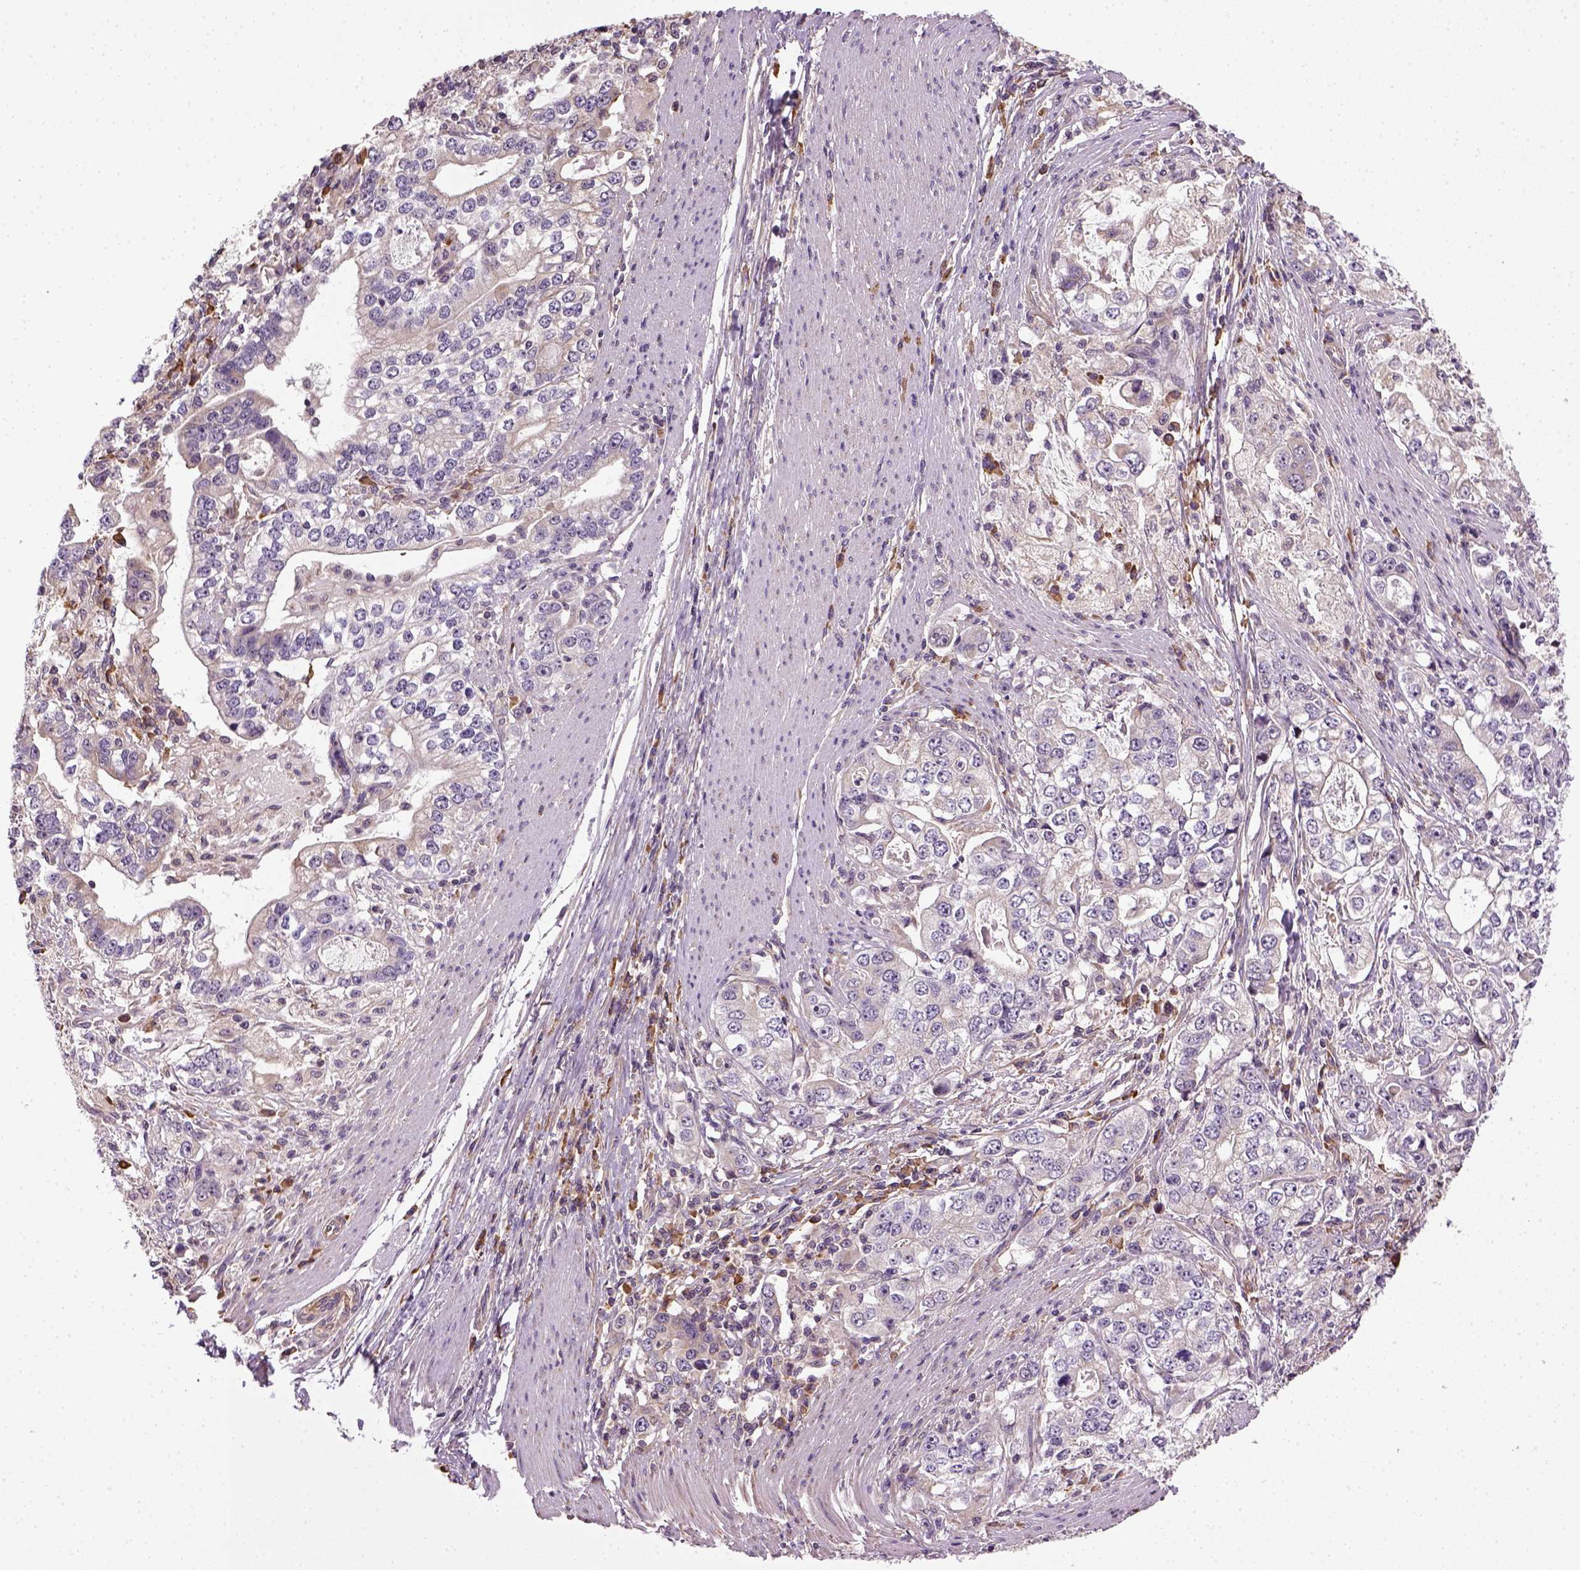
{"staining": {"intensity": "negative", "quantity": "none", "location": "none"}, "tissue": "stomach cancer", "cell_type": "Tumor cells", "image_type": "cancer", "snomed": [{"axis": "morphology", "description": "Adenocarcinoma, NOS"}, {"axis": "topography", "description": "Stomach, lower"}], "caption": "This photomicrograph is of stomach cancer stained with immunohistochemistry (IHC) to label a protein in brown with the nuclei are counter-stained blue. There is no staining in tumor cells. The staining was performed using DAB to visualize the protein expression in brown, while the nuclei were stained in blue with hematoxylin (Magnification: 20x).", "gene": "TPRG1", "patient": {"sex": "female", "age": 72}}